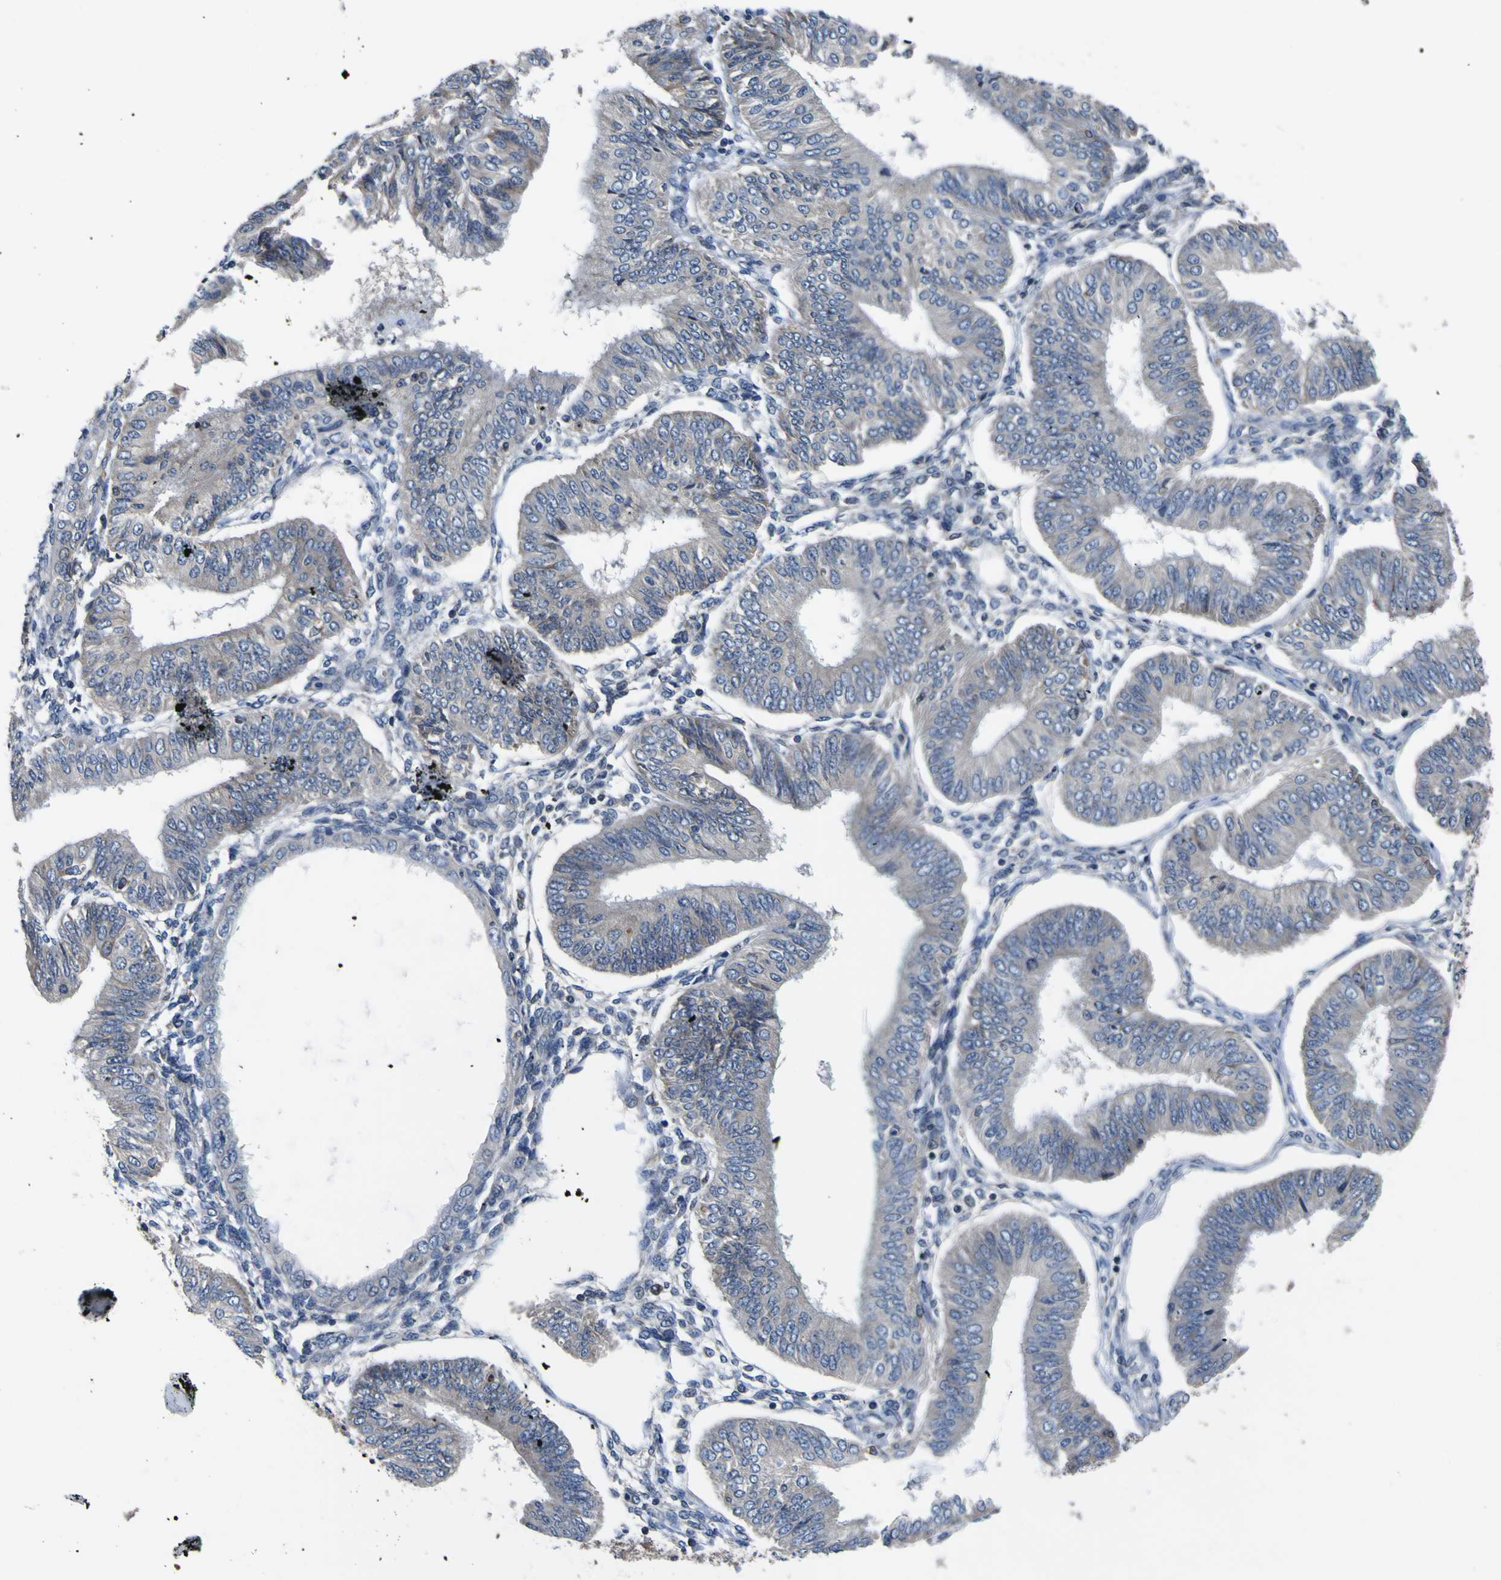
{"staining": {"intensity": "negative", "quantity": "none", "location": "none"}, "tissue": "endometrial cancer", "cell_type": "Tumor cells", "image_type": "cancer", "snomed": [{"axis": "morphology", "description": "Adenocarcinoma, NOS"}, {"axis": "topography", "description": "Endometrium"}], "caption": "Immunohistochemical staining of adenocarcinoma (endometrial) reveals no significant expression in tumor cells.", "gene": "EPHB4", "patient": {"sex": "female", "age": 58}}